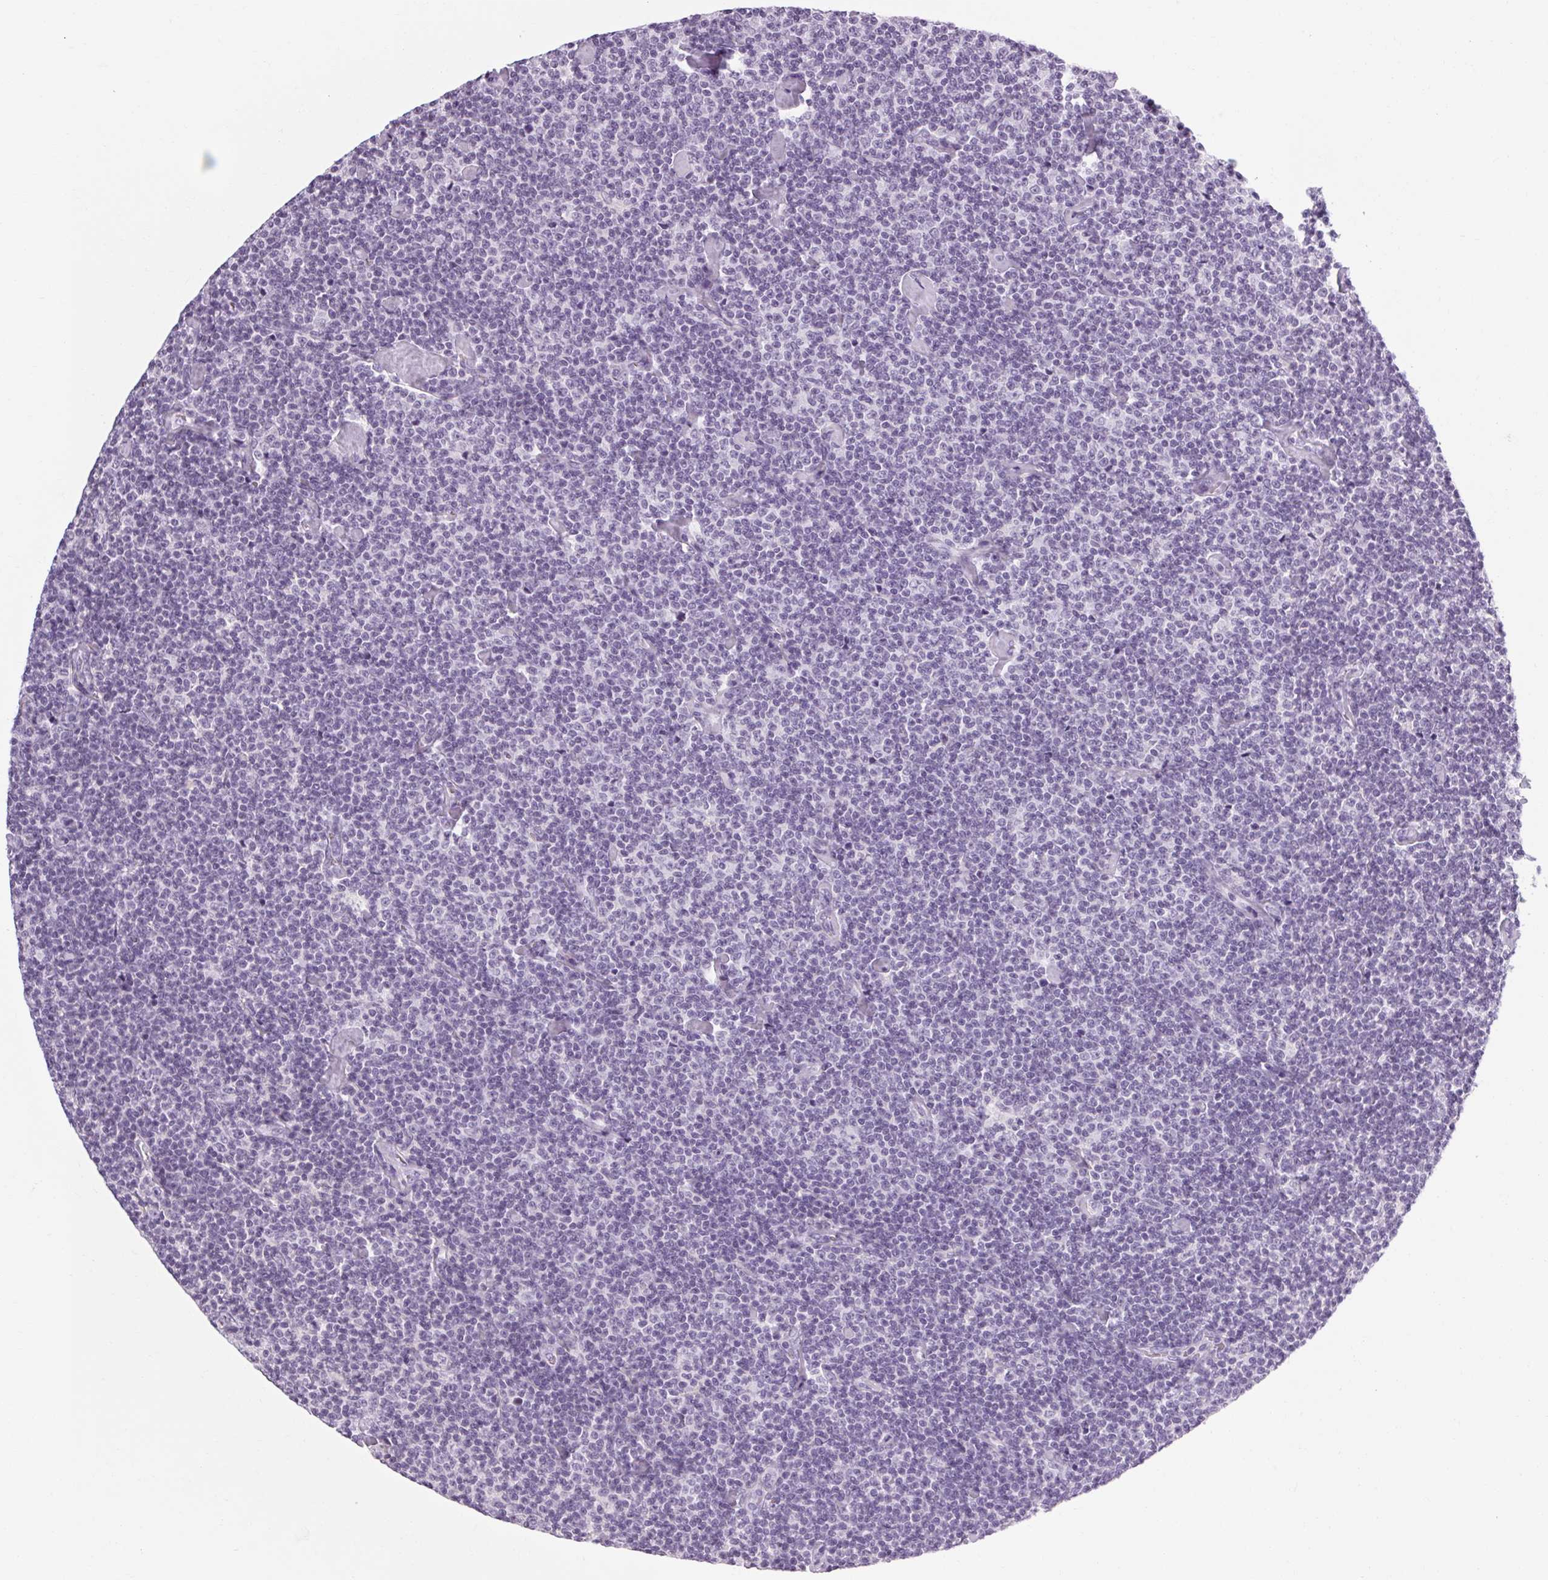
{"staining": {"intensity": "negative", "quantity": "none", "location": "none"}, "tissue": "lymphoma", "cell_type": "Tumor cells", "image_type": "cancer", "snomed": [{"axis": "morphology", "description": "Malignant lymphoma, non-Hodgkin's type, Low grade"}, {"axis": "topography", "description": "Lymph node"}], "caption": "The photomicrograph reveals no staining of tumor cells in lymphoma.", "gene": "POMC", "patient": {"sex": "male", "age": 81}}